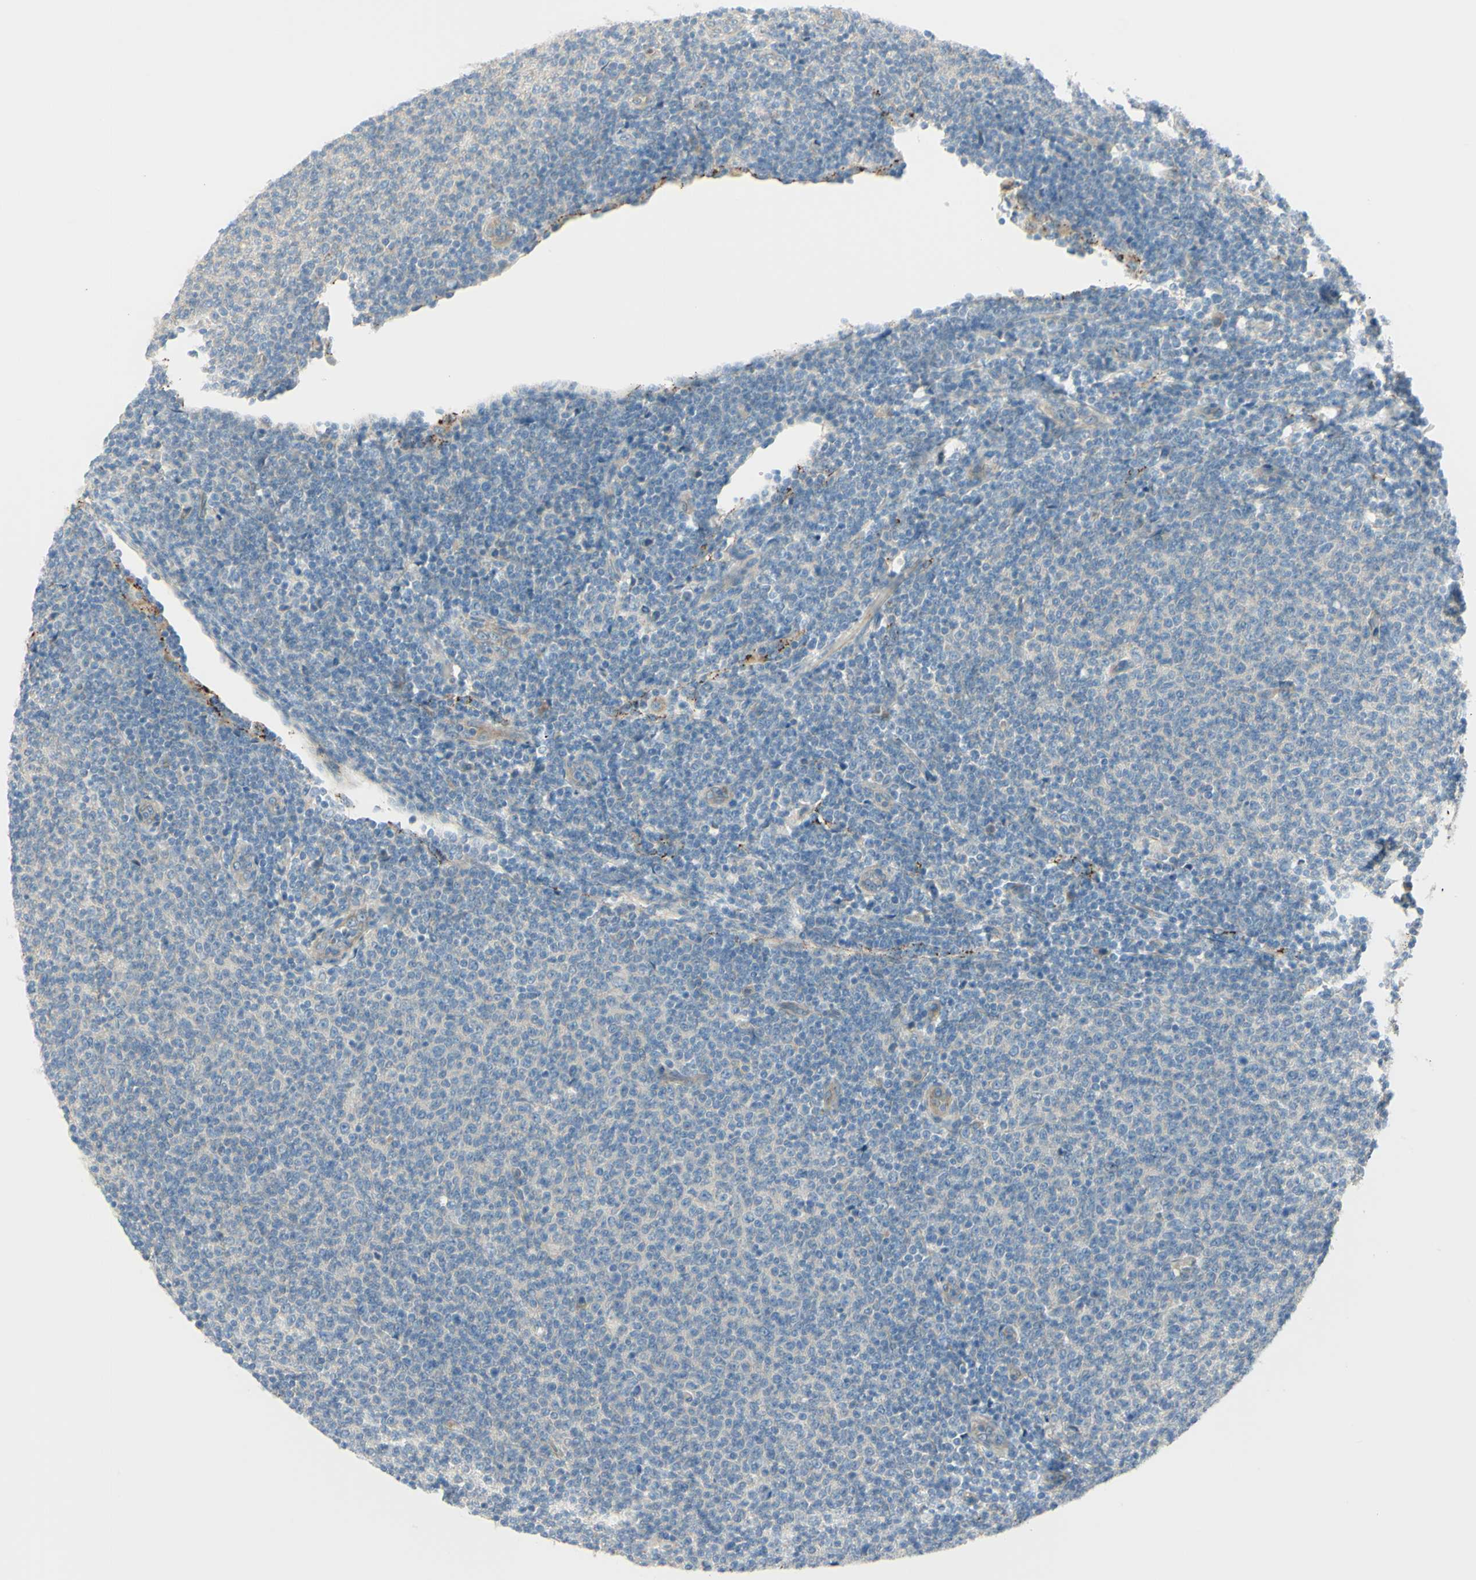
{"staining": {"intensity": "weak", "quantity": "25%-75%", "location": "cytoplasmic/membranous"}, "tissue": "lymphoma", "cell_type": "Tumor cells", "image_type": "cancer", "snomed": [{"axis": "morphology", "description": "Malignant lymphoma, non-Hodgkin's type, Low grade"}, {"axis": "topography", "description": "Lymph node"}], "caption": "Immunohistochemical staining of human lymphoma exhibits weak cytoplasmic/membranous protein staining in about 25%-75% of tumor cells.", "gene": "PCDHGA2", "patient": {"sex": "male", "age": 66}}